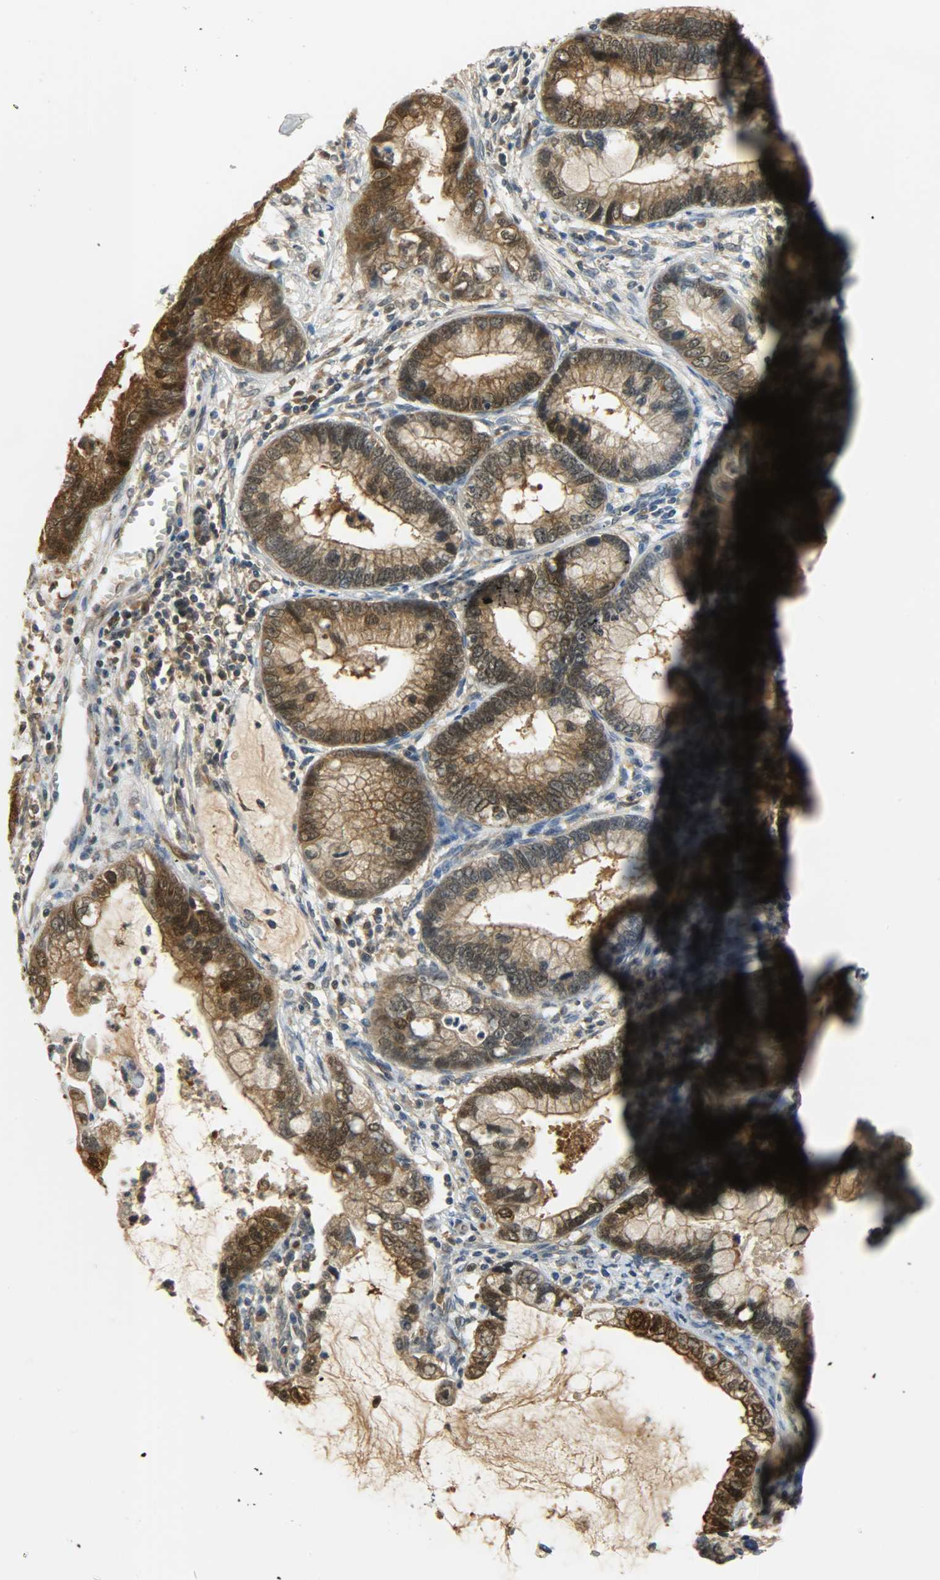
{"staining": {"intensity": "strong", "quantity": ">75%", "location": "cytoplasmic/membranous,nuclear"}, "tissue": "cervical cancer", "cell_type": "Tumor cells", "image_type": "cancer", "snomed": [{"axis": "morphology", "description": "Adenocarcinoma, NOS"}, {"axis": "topography", "description": "Cervix"}], "caption": "Cervical adenocarcinoma stained for a protein reveals strong cytoplasmic/membranous and nuclear positivity in tumor cells.", "gene": "EIF4EBP1", "patient": {"sex": "female", "age": 44}}